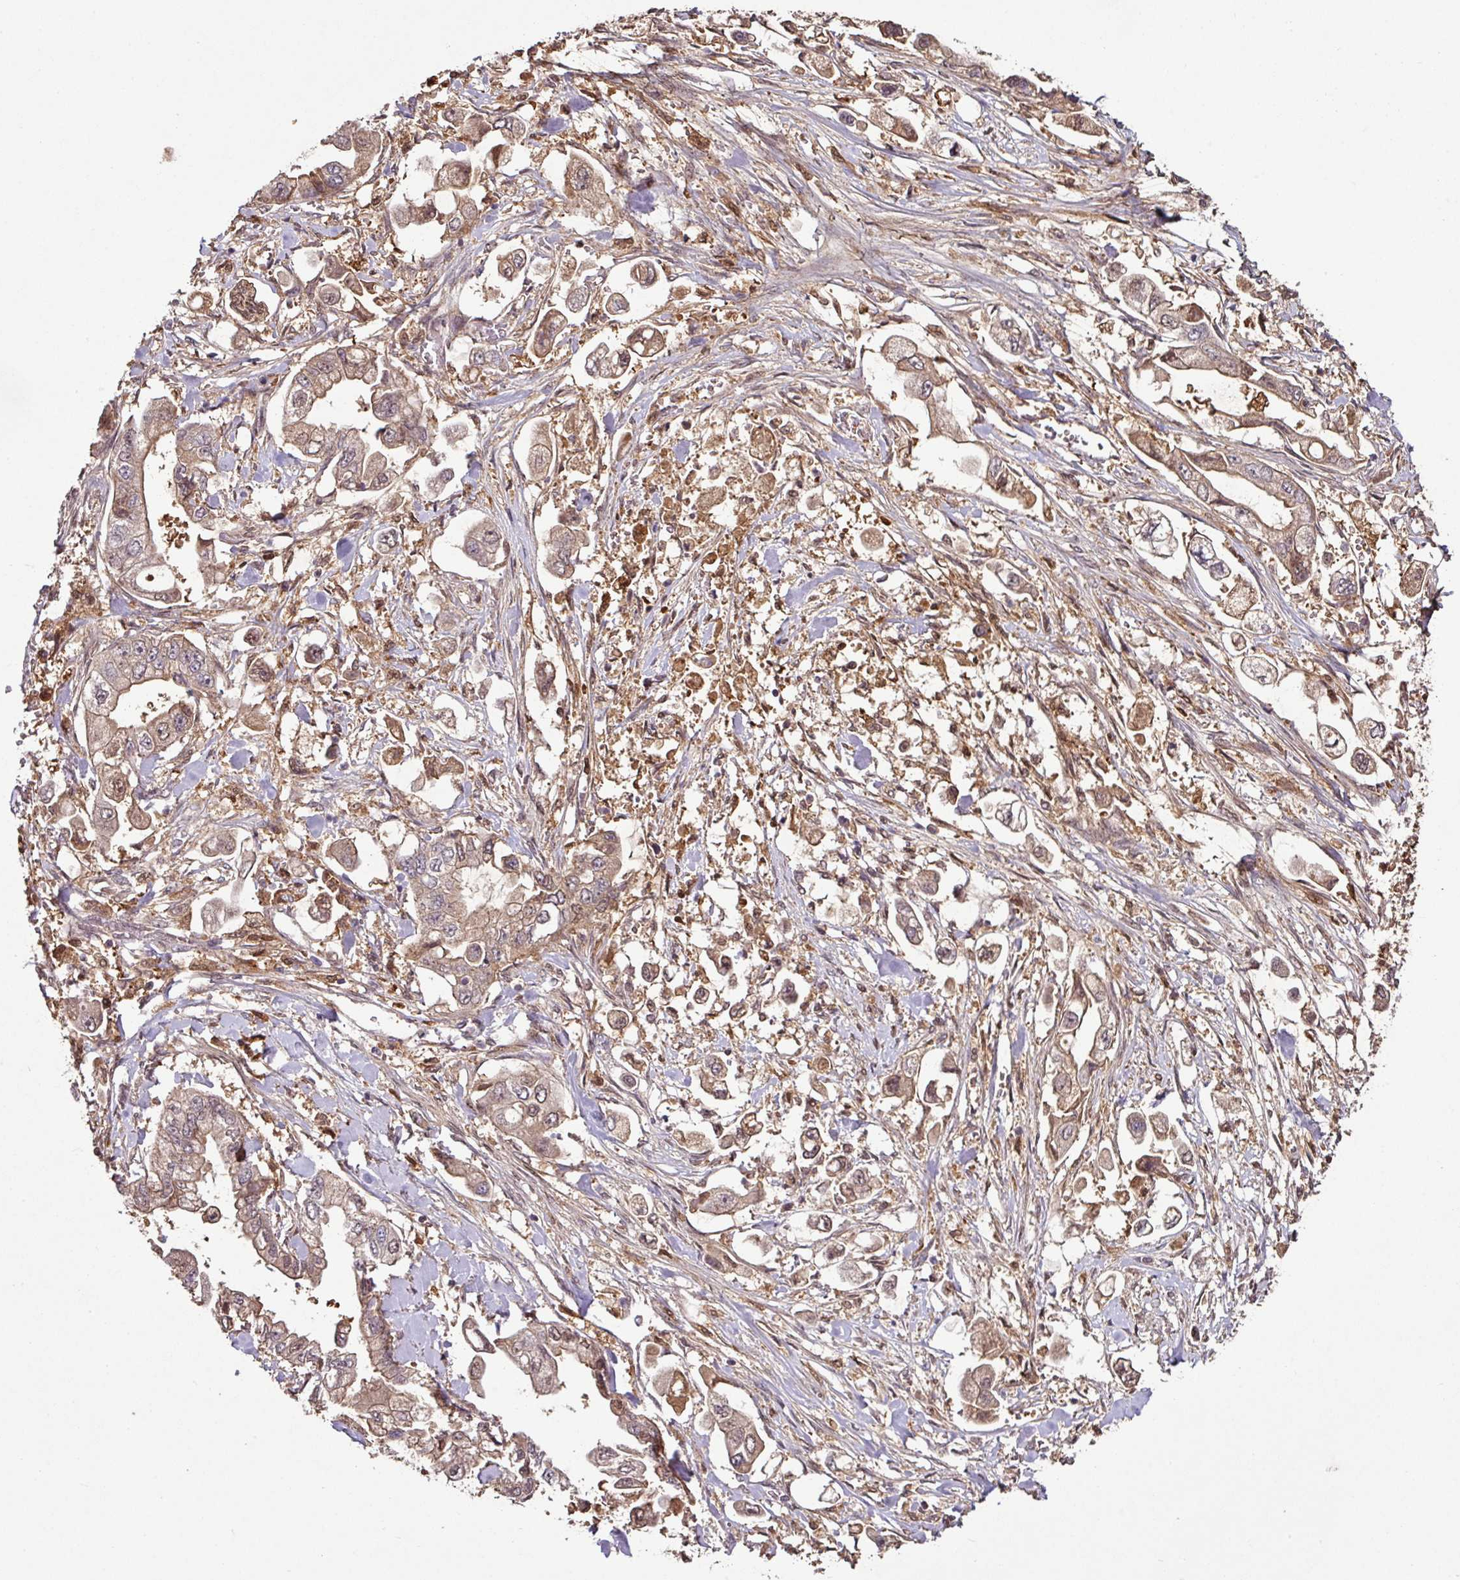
{"staining": {"intensity": "moderate", "quantity": ">75%", "location": "cytoplasmic/membranous"}, "tissue": "stomach cancer", "cell_type": "Tumor cells", "image_type": "cancer", "snomed": [{"axis": "morphology", "description": "Adenocarcinoma, NOS"}, {"axis": "topography", "description": "Stomach"}], "caption": "Protein analysis of stomach adenocarcinoma tissue demonstrates moderate cytoplasmic/membranous positivity in about >75% of tumor cells. (DAB (3,3'-diaminobenzidine) IHC with brightfield microscopy, high magnification).", "gene": "GNPDA1", "patient": {"sex": "male", "age": 62}}